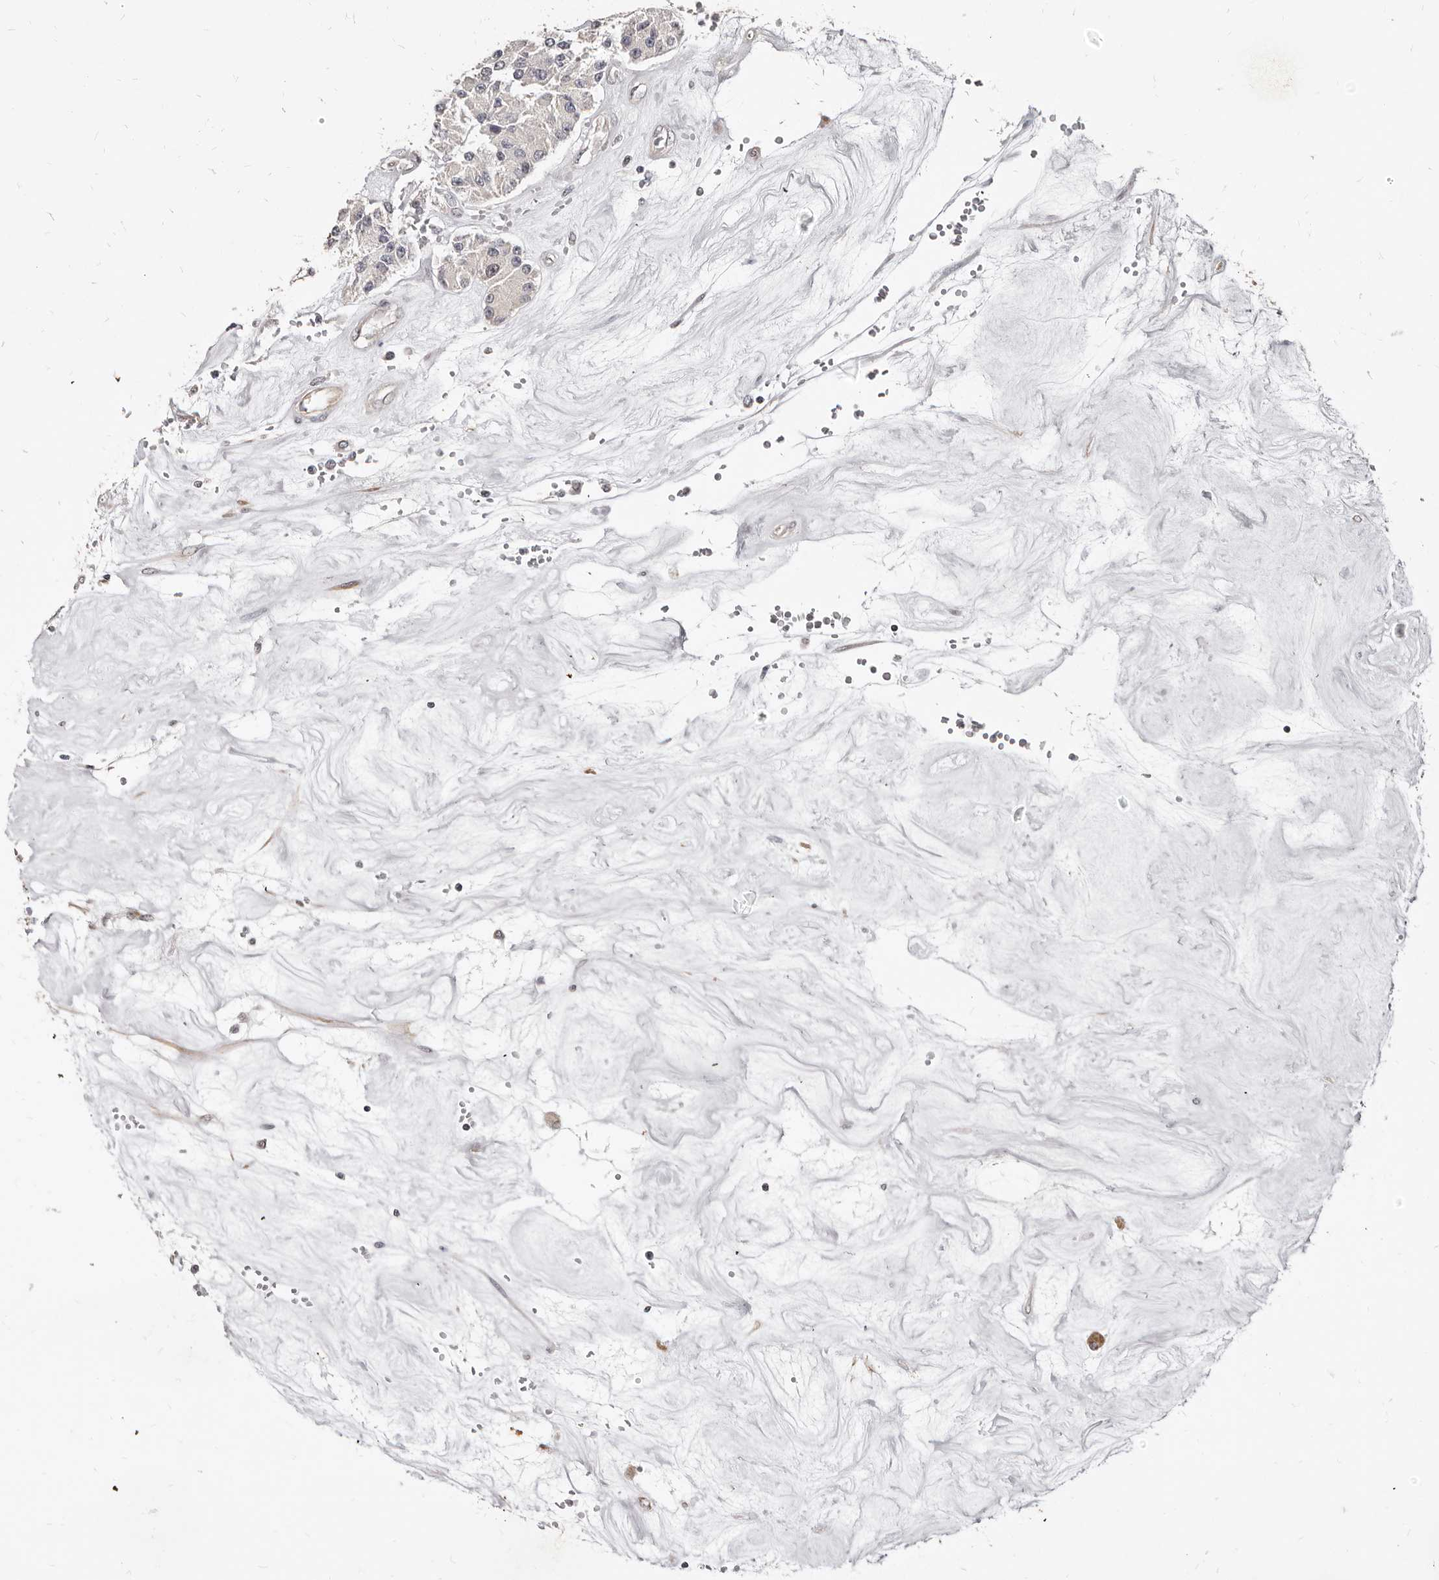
{"staining": {"intensity": "negative", "quantity": "none", "location": "none"}, "tissue": "carcinoid", "cell_type": "Tumor cells", "image_type": "cancer", "snomed": [{"axis": "morphology", "description": "Carcinoid, malignant, NOS"}, {"axis": "topography", "description": "Pancreas"}], "caption": "Protein analysis of carcinoid exhibits no significant positivity in tumor cells.", "gene": "KHDRBS2", "patient": {"sex": "male", "age": 41}}